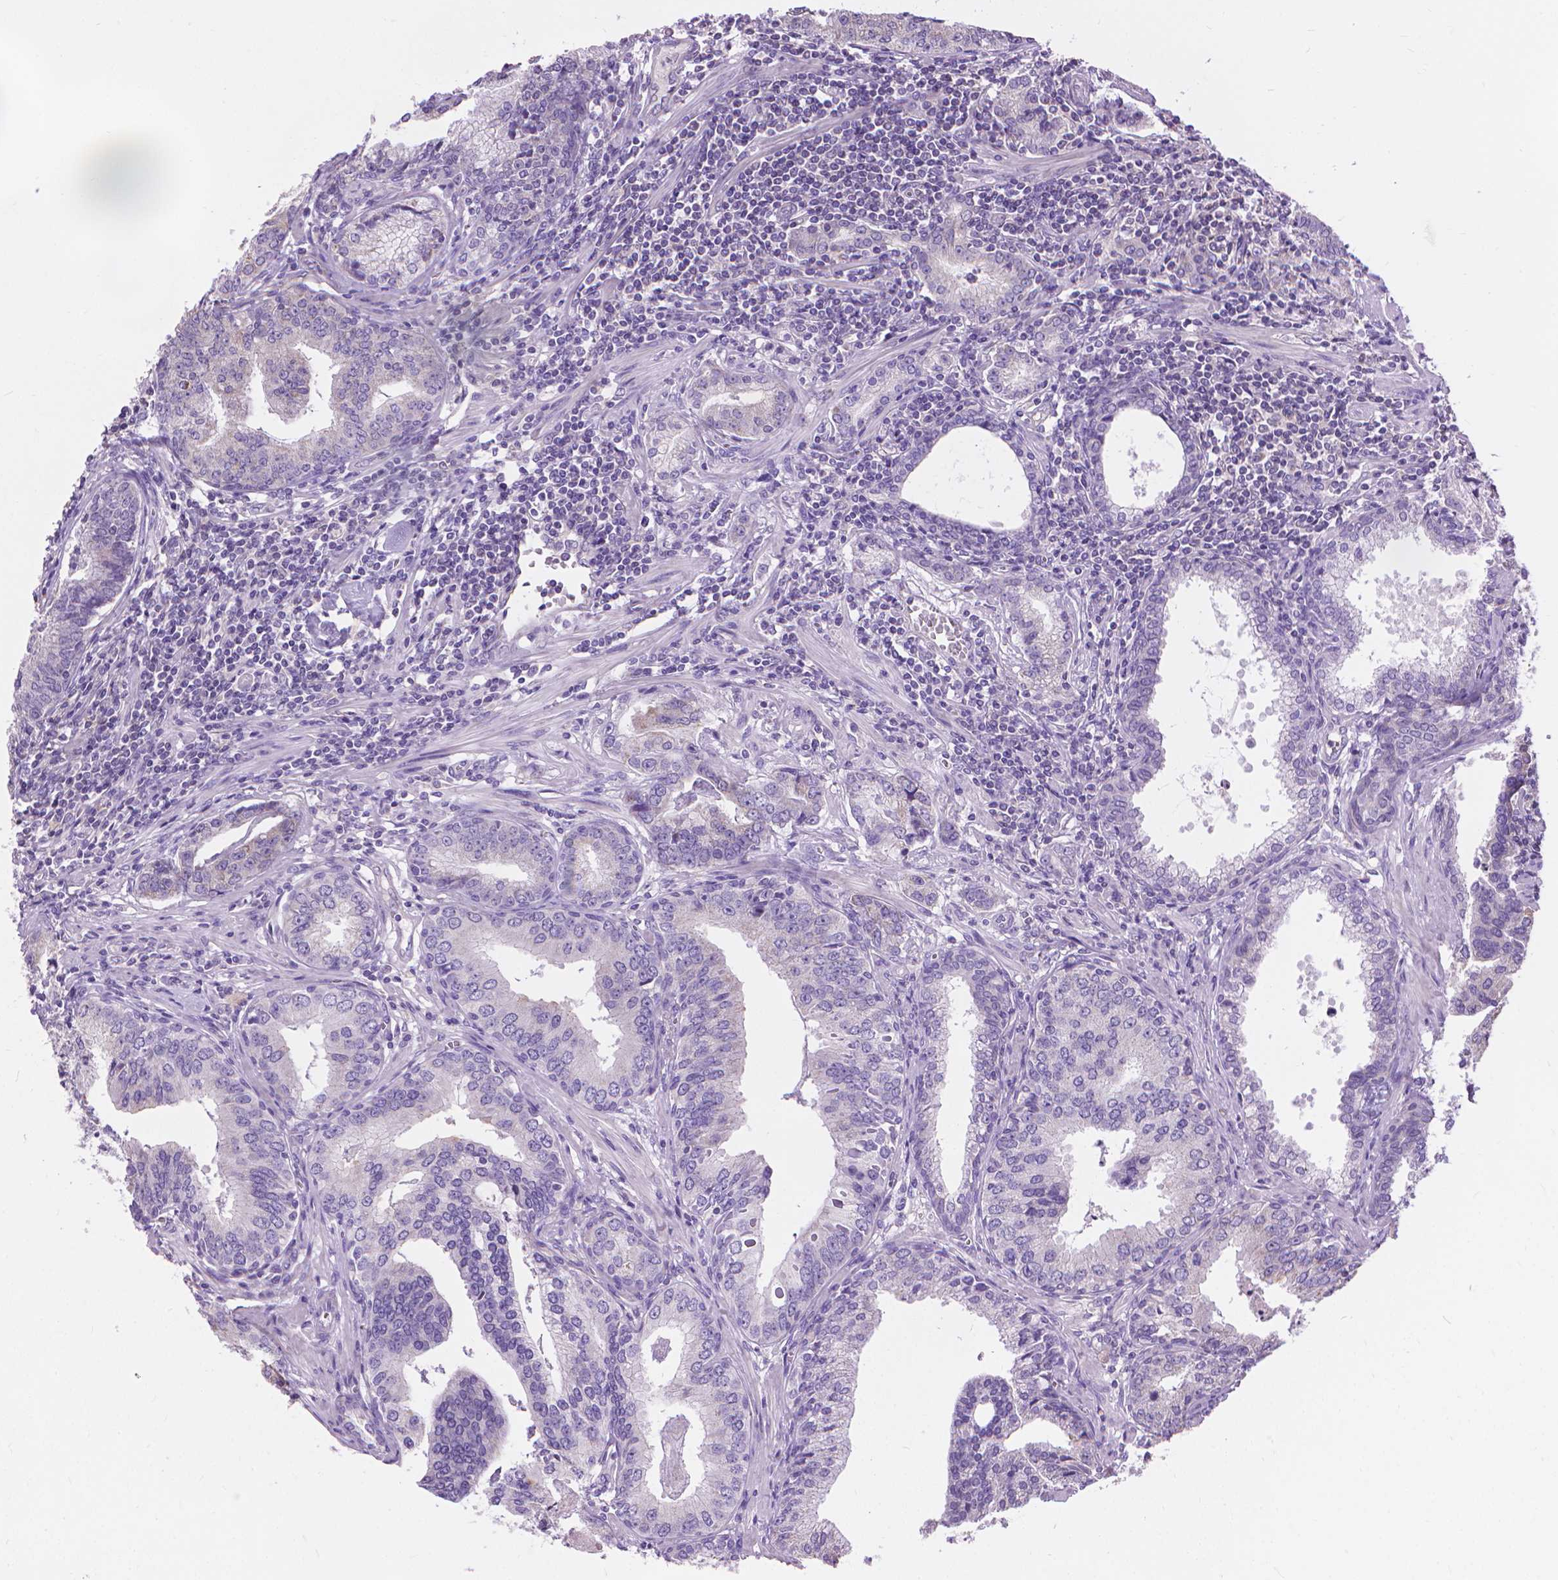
{"staining": {"intensity": "negative", "quantity": "none", "location": "none"}, "tissue": "prostate cancer", "cell_type": "Tumor cells", "image_type": "cancer", "snomed": [{"axis": "morphology", "description": "Adenocarcinoma, NOS"}, {"axis": "topography", "description": "Prostate"}], "caption": "A high-resolution image shows immunohistochemistry (IHC) staining of prostate cancer, which reveals no significant staining in tumor cells.", "gene": "SYN1", "patient": {"sex": "male", "age": 64}}